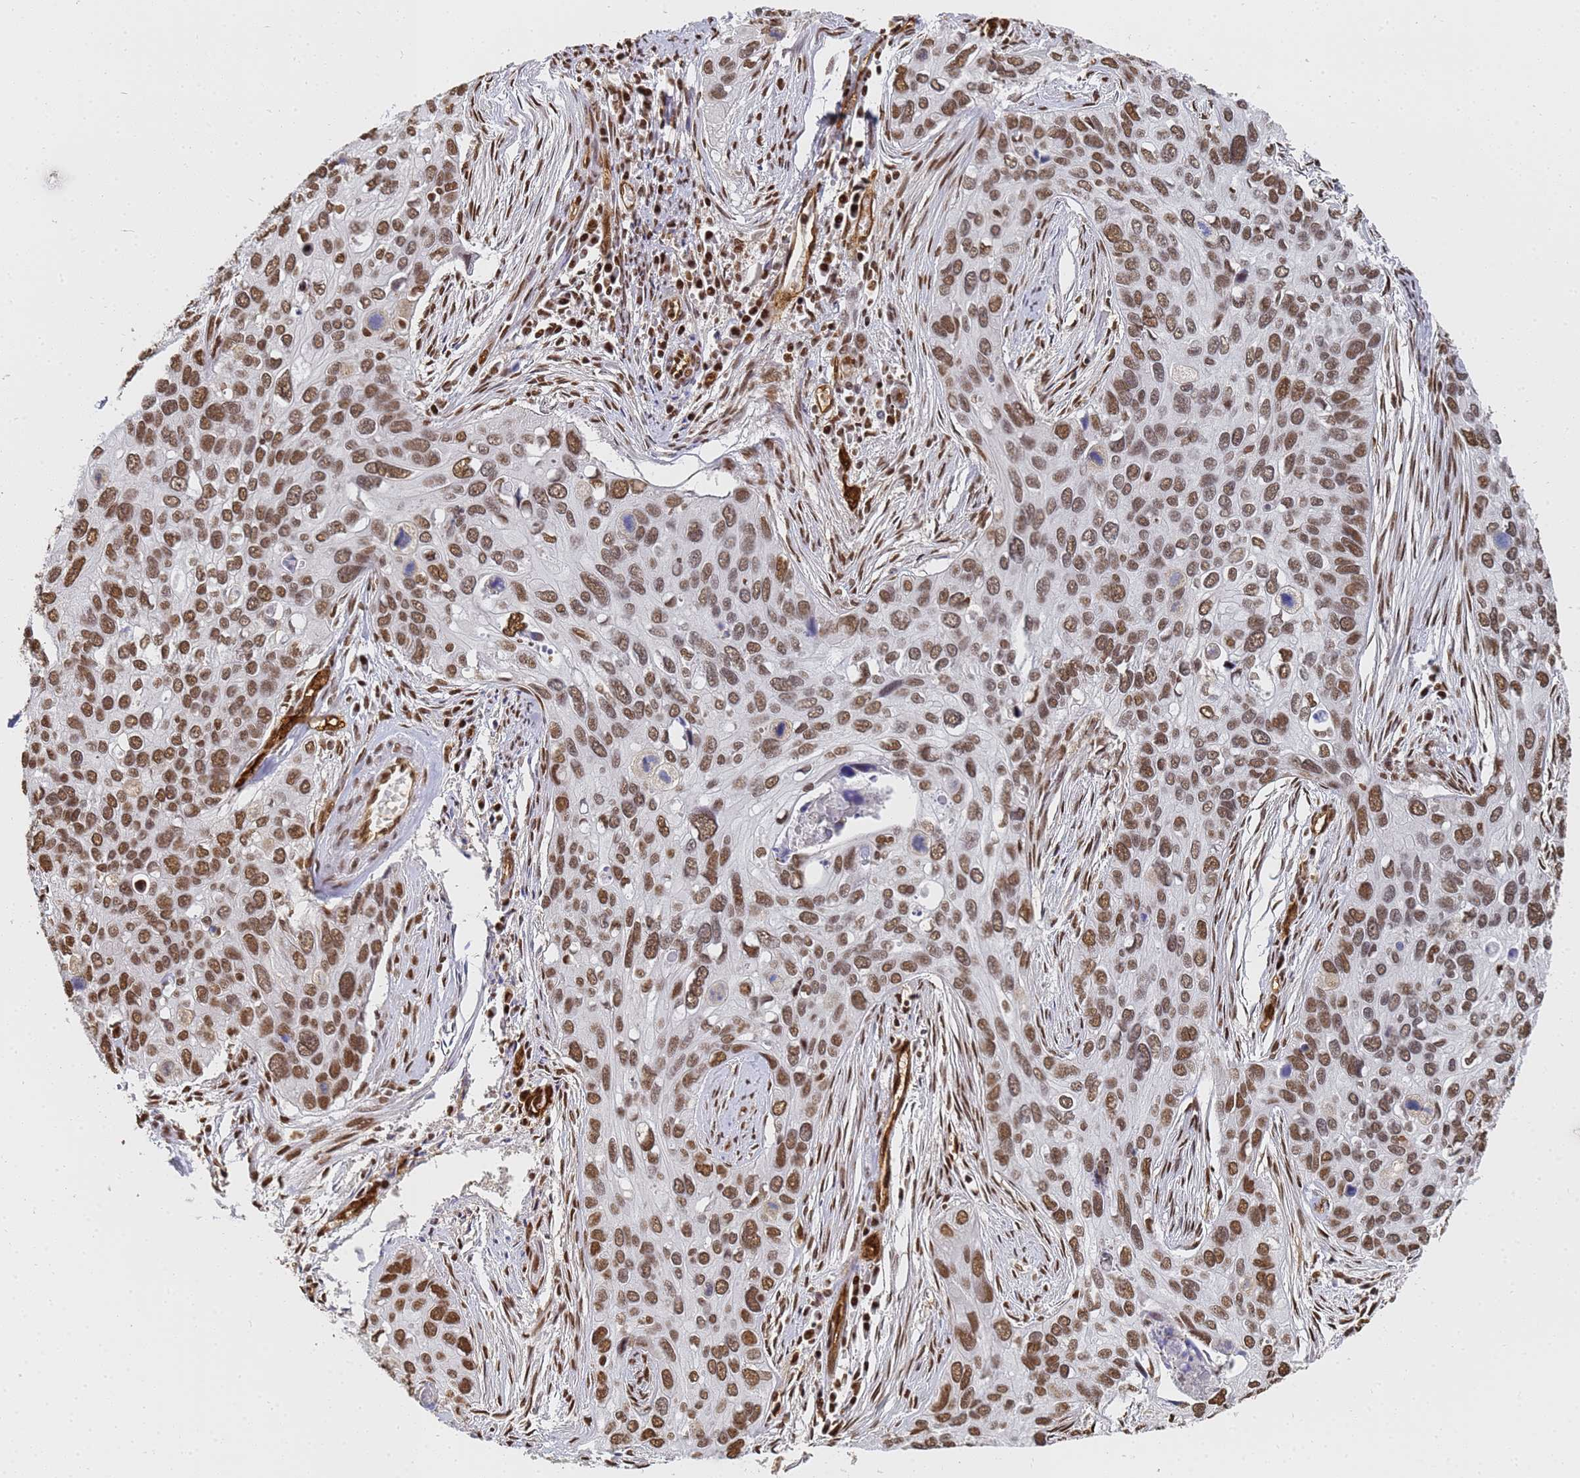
{"staining": {"intensity": "moderate", "quantity": ">75%", "location": "nuclear"}, "tissue": "cervical cancer", "cell_type": "Tumor cells", "image_type": "cancer", "snomed": [{"axis": "morphology", "description": "Squamous cell carcinoma, NOS"}, {"axis": "topography", "description": "Cervix"}], "caption": "A micrograph of squamous cell carcinoma (cervical) stained for a protein demonstrates moderate nuclear brown staining in tumor cells.", "gene": "RAVER2", "patient": {"sex": "female", "age": 55}}